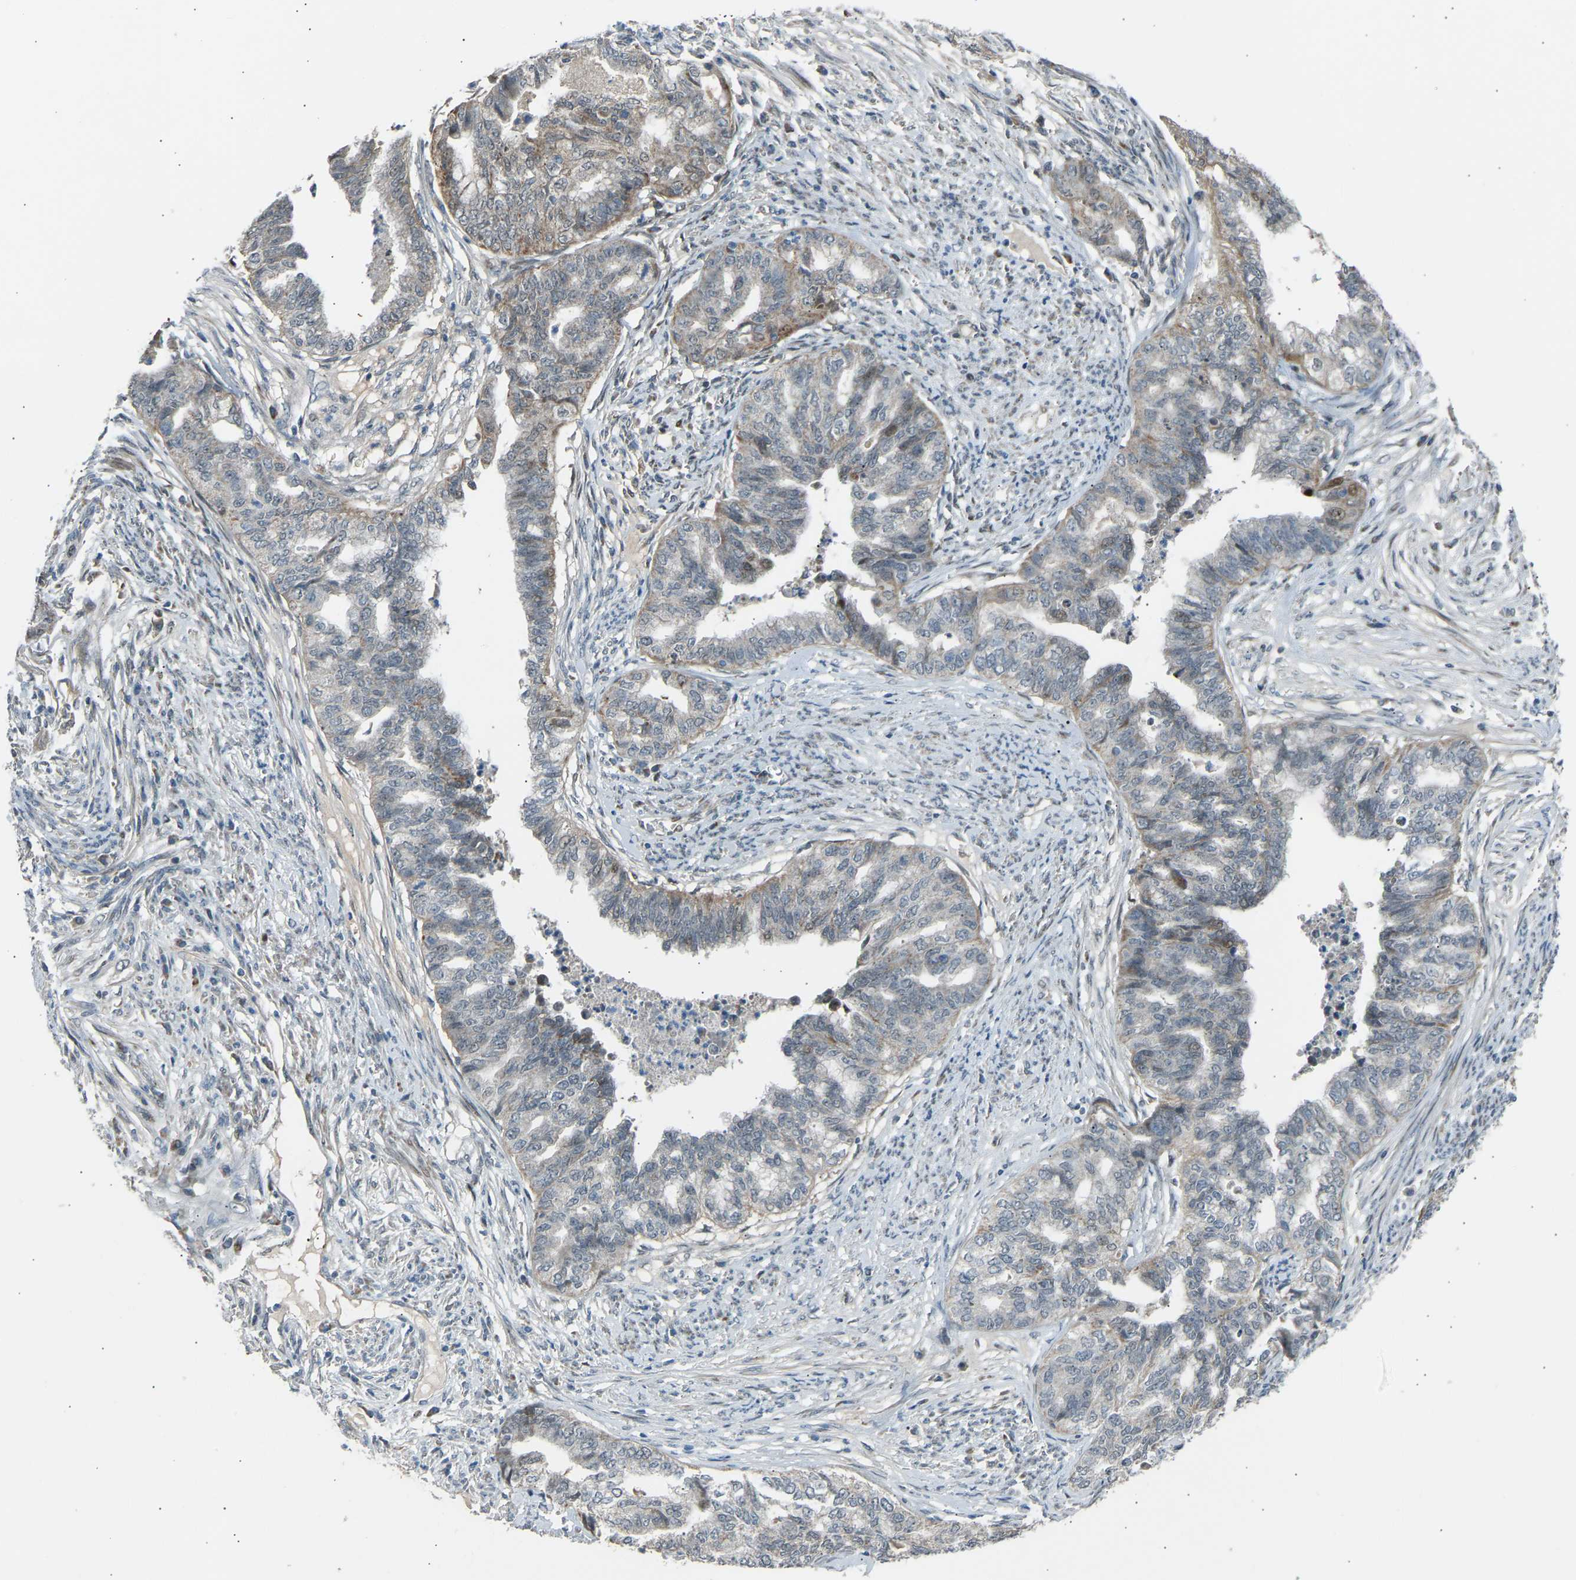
{"staining": {"intensity": "weak", "quantity": "<25%", "location": "cytoplasmic/membranous"}, "tissue": "endometrial cancer", "cell_type": "Tumor cells", "image_type": "cancer", "snomed": [{"axis": "morphology", "description": "Adenocarcinoma, NOS"}, {"axis": "topography", "description": "Endometrium"}], "caption": "Tumor cells show no significant protein positivity in endometrial cancer (adenocarcinoma). (IHC, brightfield microscopy, high magnification).", "gene": "VPS41", "patient": {"sex": "female", "age": 79}}